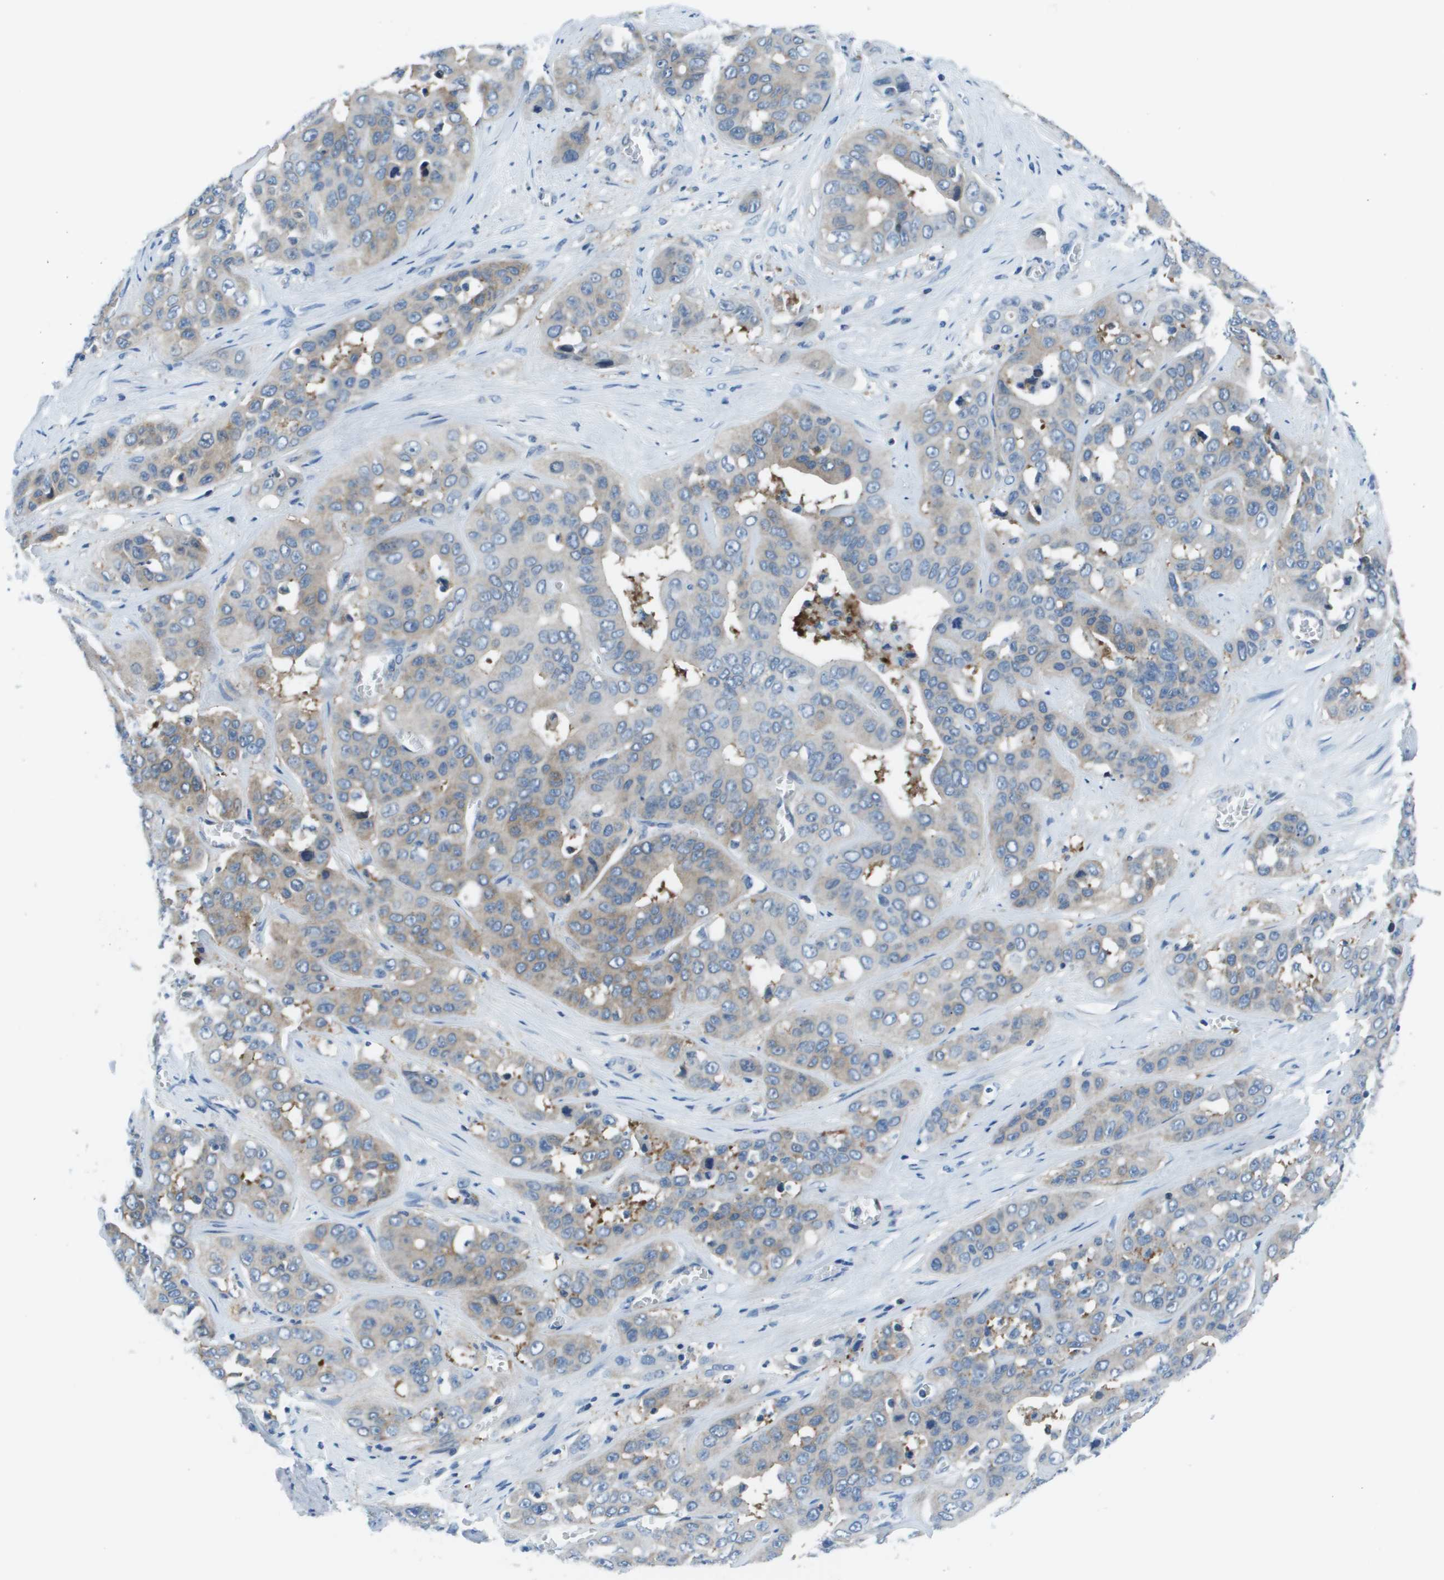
{"staining": {"intensity": "weak", "quantity": "<25%", "location": "cytoplasmic/membranous"}, "tissue": "liver cancer", "cell_type": "Tumor cells", "image_type": "cancer", "snomed": [{"axis": "morphology", "description": "Cholangiocarcinoma"}, {"axis": "topography", "description": "Liver"}], "caption": "The photomicrograph demonstrates no staining of tumor cells in liver cancer (cholangiocarcinoma).", "gene": "STIP1", "patient": {"sex": "female", "age": 52}}